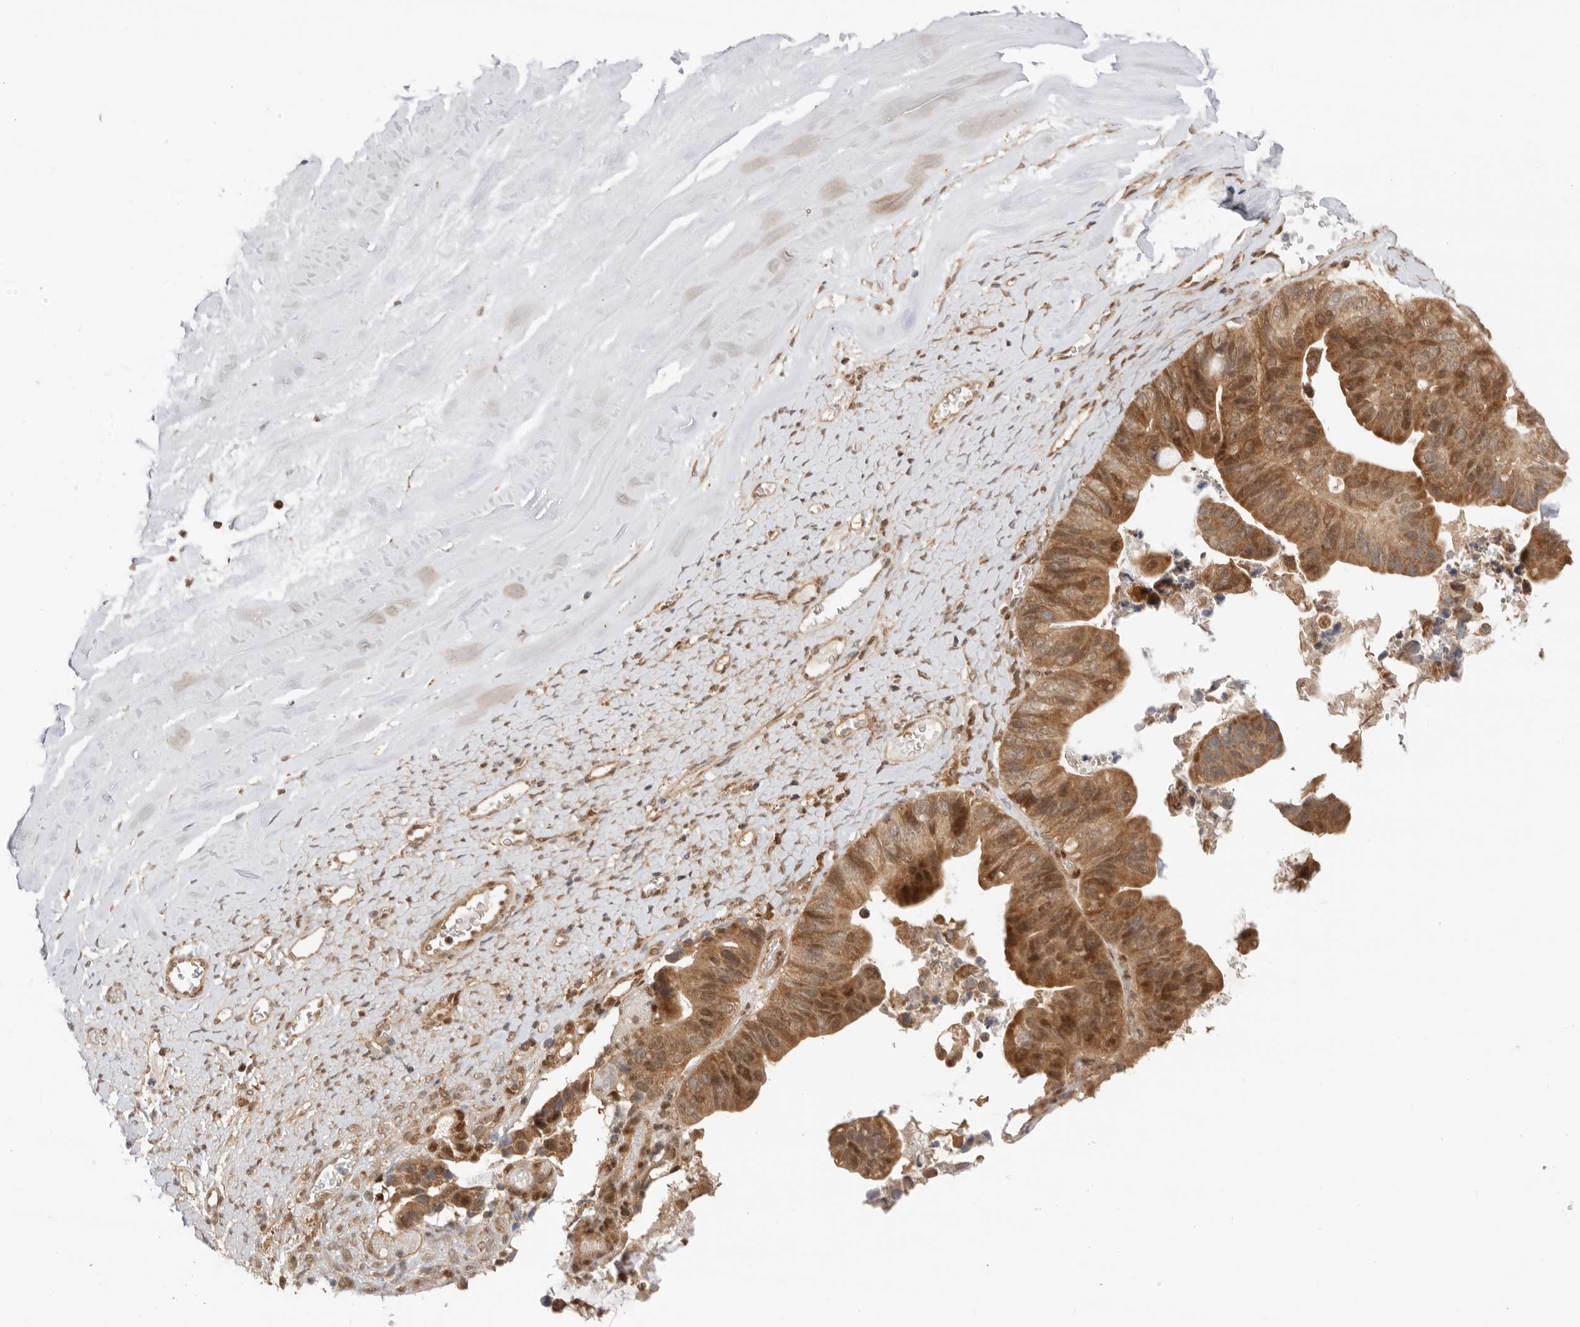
{"staining": {"intensity": "moderate", "quantity": ">75%", "location": "cytoplasmic/membranous,nuclear"}, "tissue": "ovarian cancer", "cell_type": "Tumor cells", "image_type": "cancer", "snomed": [{"axis": "morphology", "description": "Cystadenocarcinoma, mucinous, NOS"}, {"axis": "topography", "description": "Ovary"}], "caption": "A brown stain labels moderate cytoplasmic/membranous and nuclear positivity of a protein in human ovarian cancer (mucinous cystadenocarcinoma) tumor cells.", "gene": "DCAF8", "patient": {"sex": "female", "age": 61}}